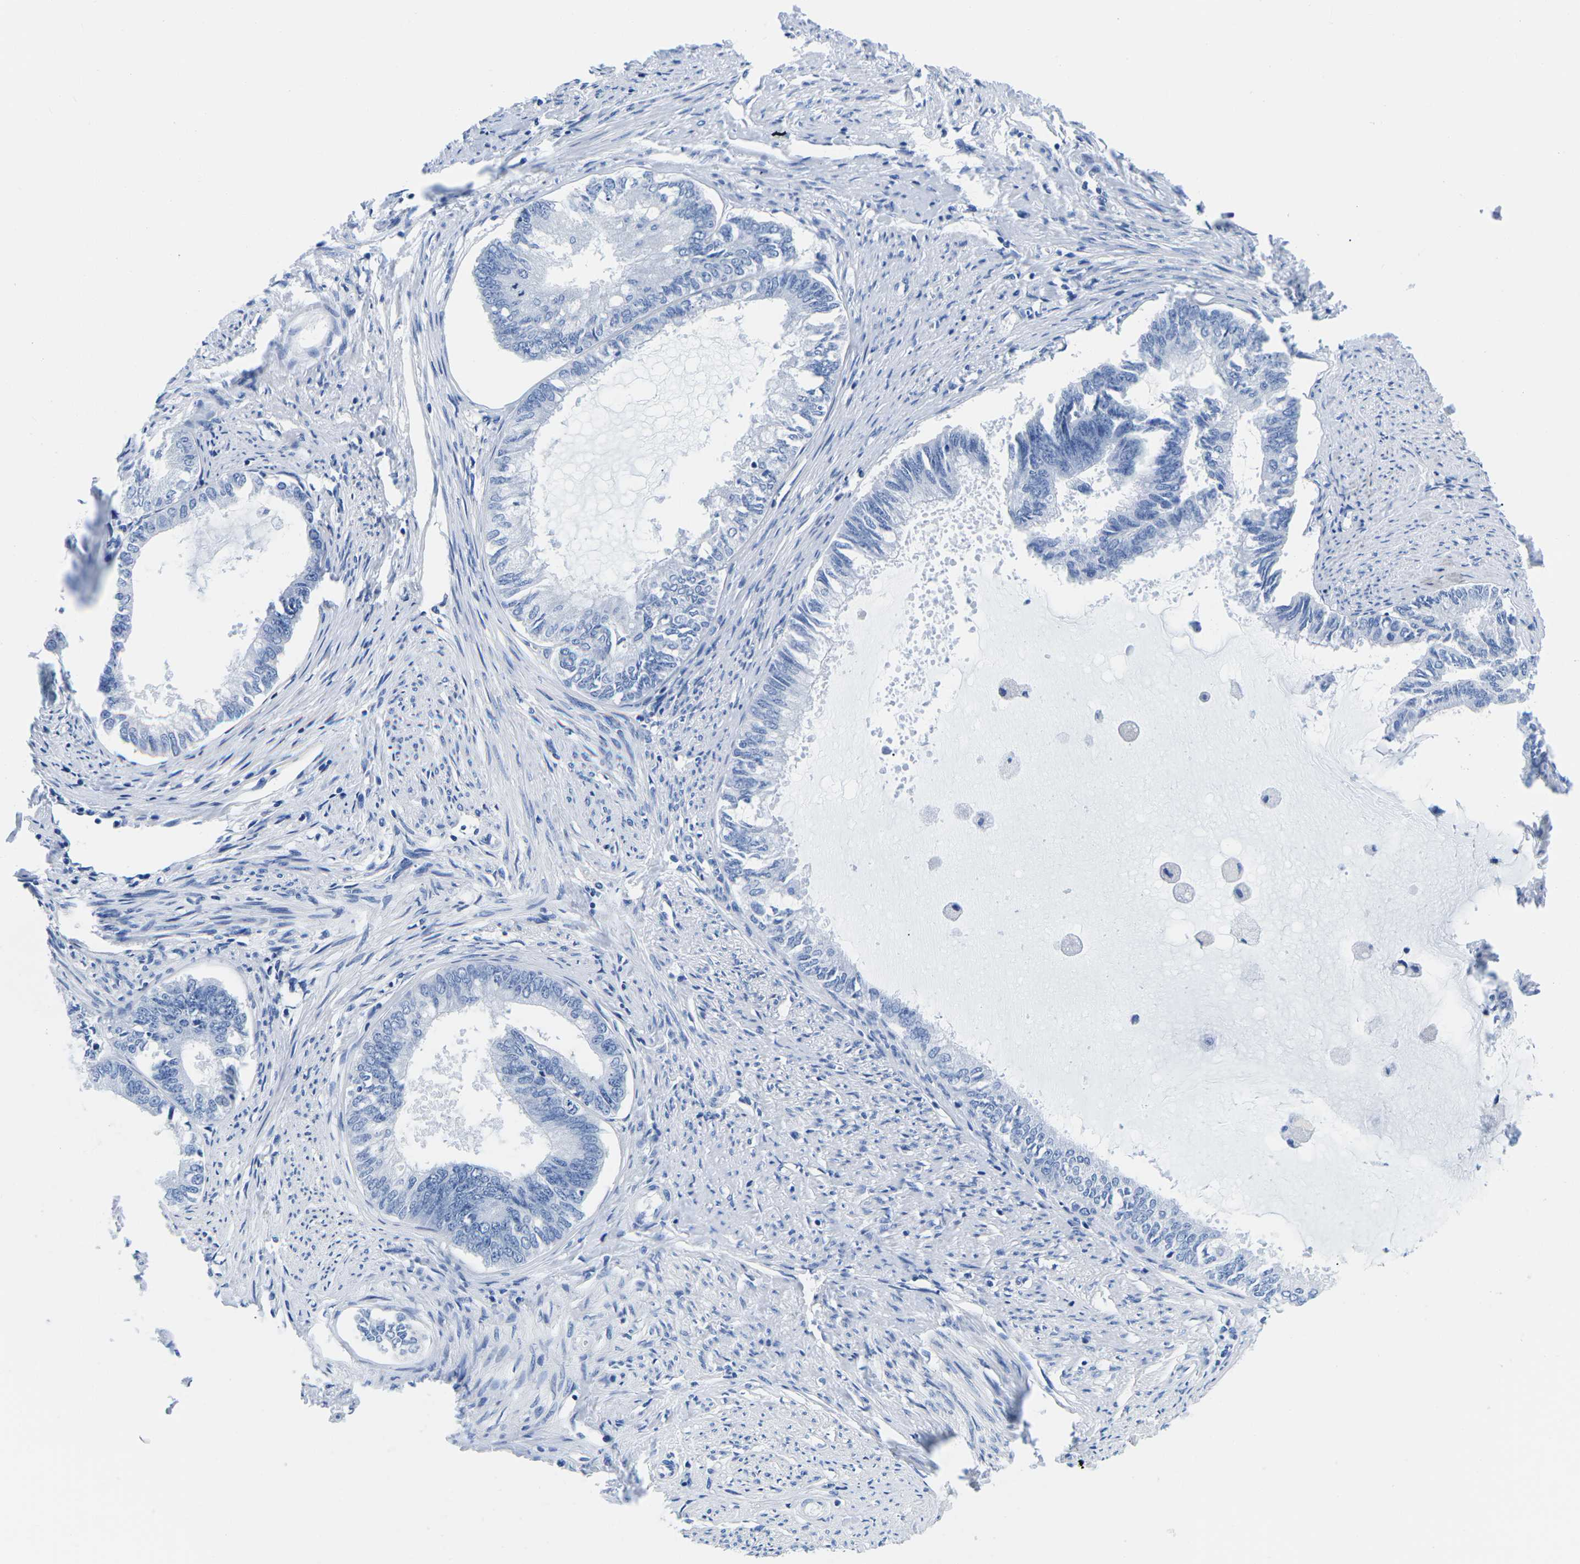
{"staining": {"intensity": "negative", "quantity": "none", "location": "none"}, "tissue": "endometrial cancer", "cell_type": "Tumor cells", "image_type": "cancer", "snomed": [{"axis": "morphology", "description": "Adenocarcinoma, NOS"}, {"axis": "topography", "description": "Endometrium"}], "caption": "Tumor cells show no significant protein positivity in endometrial cancer (adenocarcinoma).", "gene": "CYP1A2", "patient": {"sex": "female", "age": 86}}